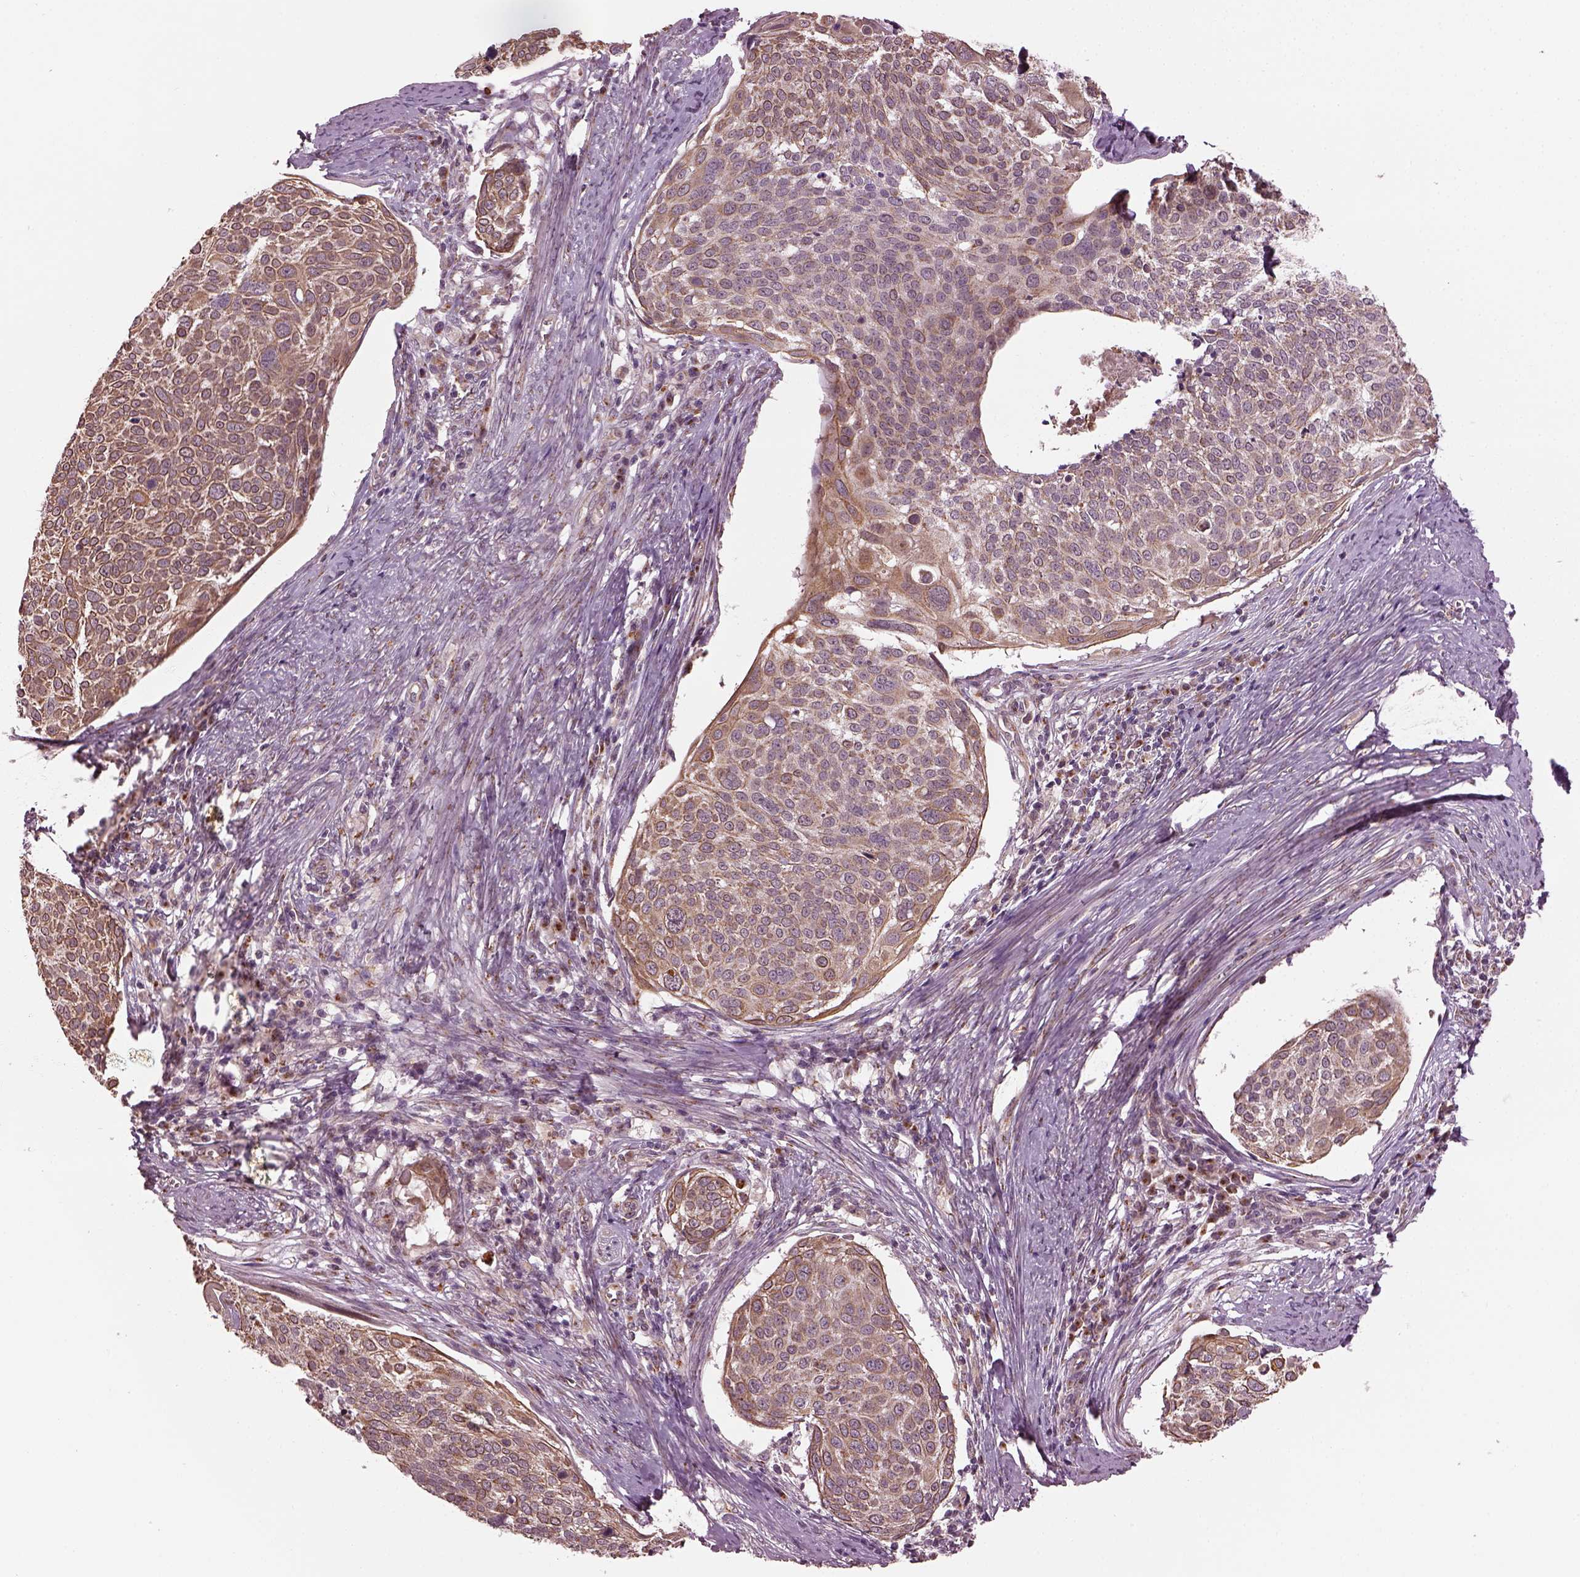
{"staining": {"intensity": "moderate", "quantity": "25%-75%", "location": "cytoplasmic/membranous,nuclear"}, "tissue": "cervical cancer", "cell_type": "Tumor cells", "image_type": "cancer", "snomed": [{"axis": "morphology", "description": "Squamous cell carcinoma, NOS"}, {"axis": "topography", "description": "Cervix"}], "caption": "A brown stain labels moderate cytoplasmic/membranous and nuclear expression of a protein in squamous cell carcinoma (cervical) tumor cells. The staining was performed using DAB (3,3'-diaminobenzidine) to visualize the protein expression in brown, while the nuclei were stained in blue with hematoxylin (Magnification: 20x).", "gene": "RUFY3", "patient": {"sex": "female", "age": 39}}